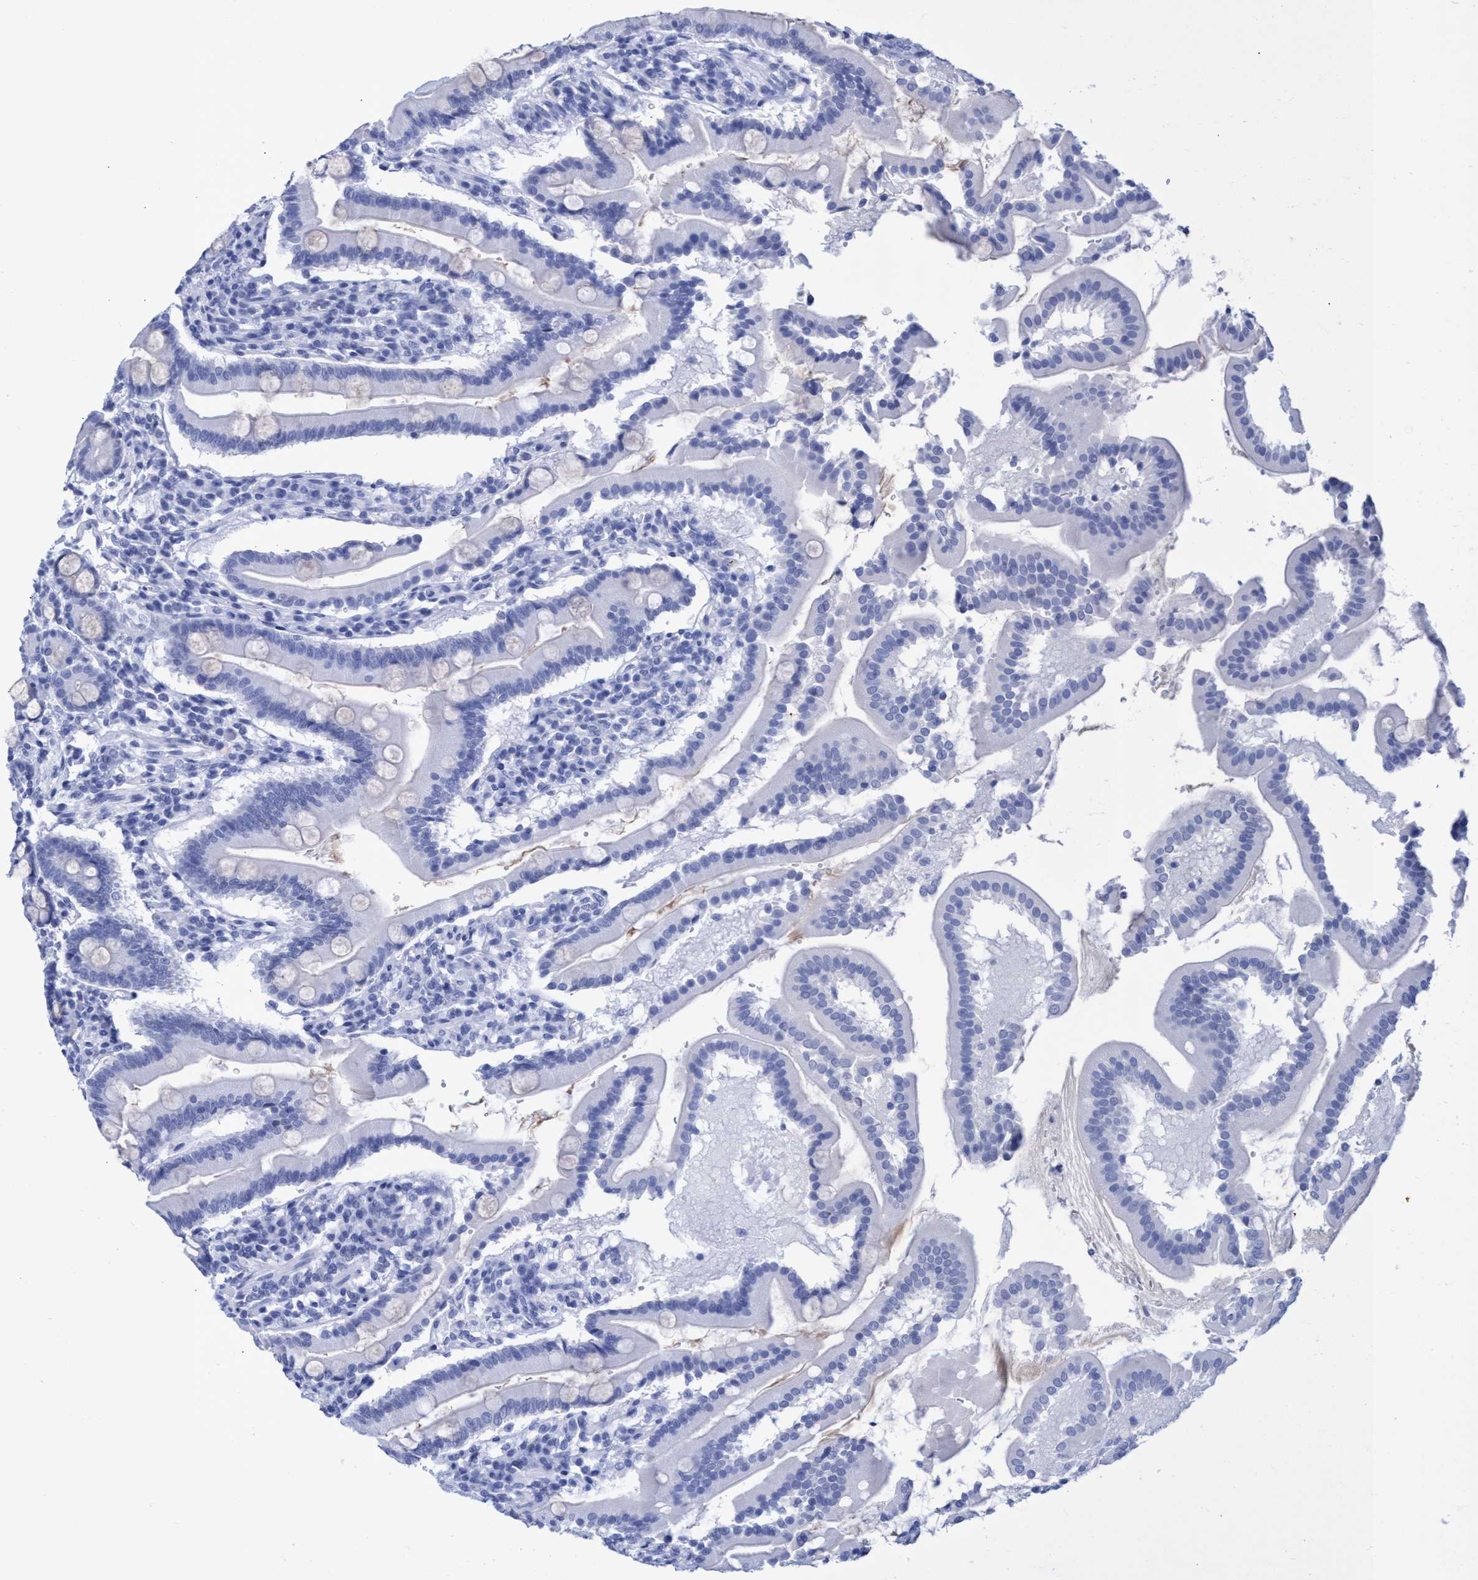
{"staining": {"intensity": "negative", "quantity": "none", "location": "none"}, "tissue": "duodenum", "cell_type": "Glandular cells", "image_type": "normal", "snomed": [{"axis": "morphology", "description": "Normal tissue, NOS"}, {"axis": "topography", "description": "Duodenum"}], "caption": "DAB (3,3'-diaminobenzidine) immunohistochemical staining of unremarkable duodenum displays no significant positivity in glandular cells.", "gene": "INSL6", "patient": {"sex": "male", "age": 50}}